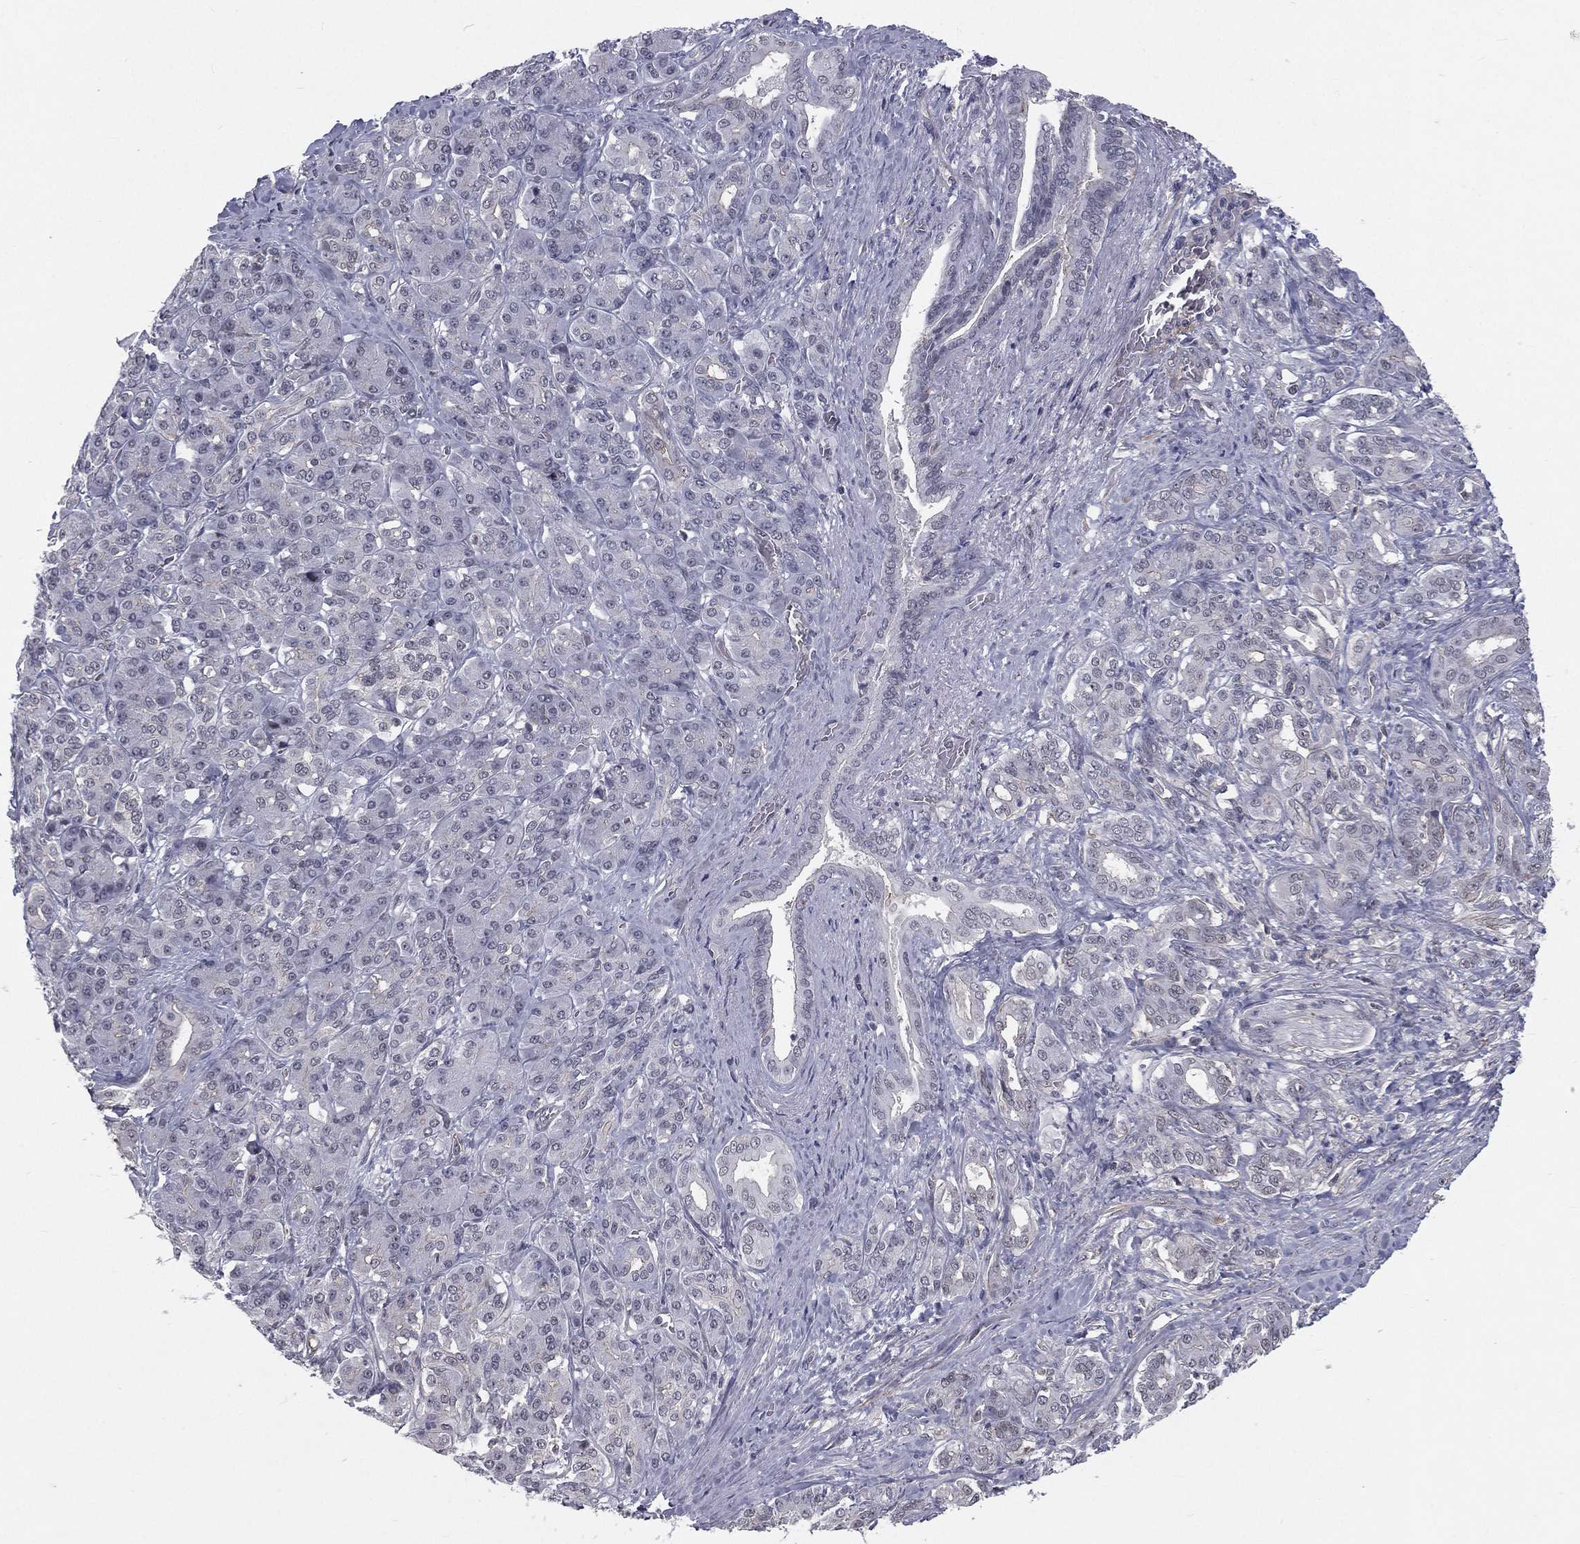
{"staining": {"intensity": "negative", "quantity": "none", "location": "none"}, "tissue": "pancreatic cancer", "cell_type": "Tumor cells", "image_type": "cancer", "snomed": [{"axis": "morphology", "description": "Normal tissue, NOS"}, {"axis": "morphology", "description": "Inflammation, NOS"}, {"axis": "morphology", "description": "Adenocarcinoma, NOS"}, {"axis": "topography", "description": "Pancreas"}], "caption": "This is a image of immunohistochemistry staining of adenocarcinoma (pancreatic), which shows no positivity in tumor cells.", "gene": "MORC2", "patient": {"sex": "male", "age": 57}}